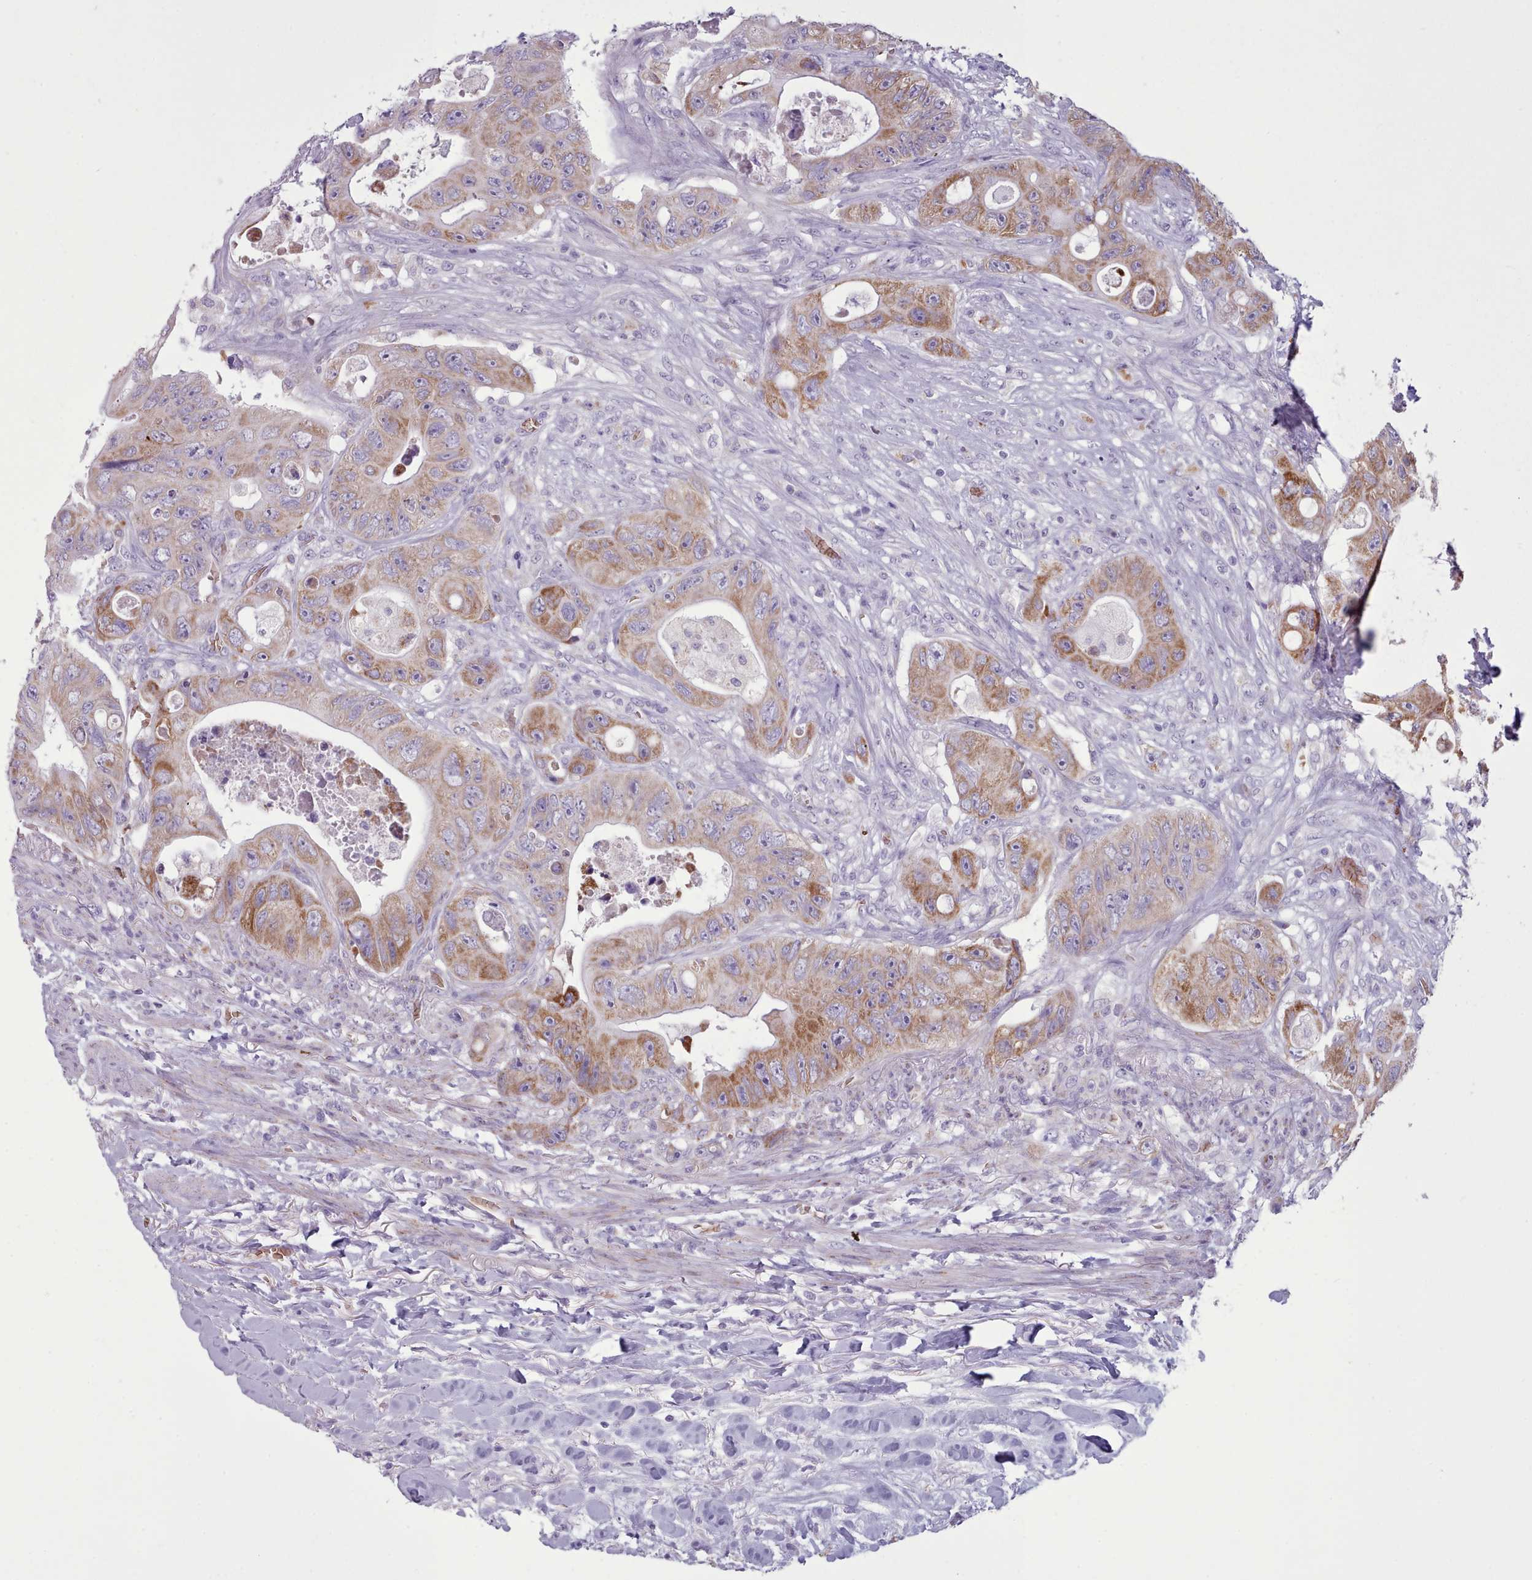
{"staining": {"intensity": "moderate", "quantity": ">75%", "location": "cytoplasmic/membranous"}, "tissue": "colorectal cancer", "cell_type": "Tumor cells", "image_type": "cancer", "snomed": [{"axis": "morphology", "description": "Adenocarcinoma, NOS"}, {"axis": "topography", "description": "Colon"}], "caption": "Moderate cytoplasmic/membranous expression is appreciated in approximately >75% of tumor cells in colorectal adenocarcinoma.", "gene": "AK4", "patient": {"sex": "female", "age": 46}}